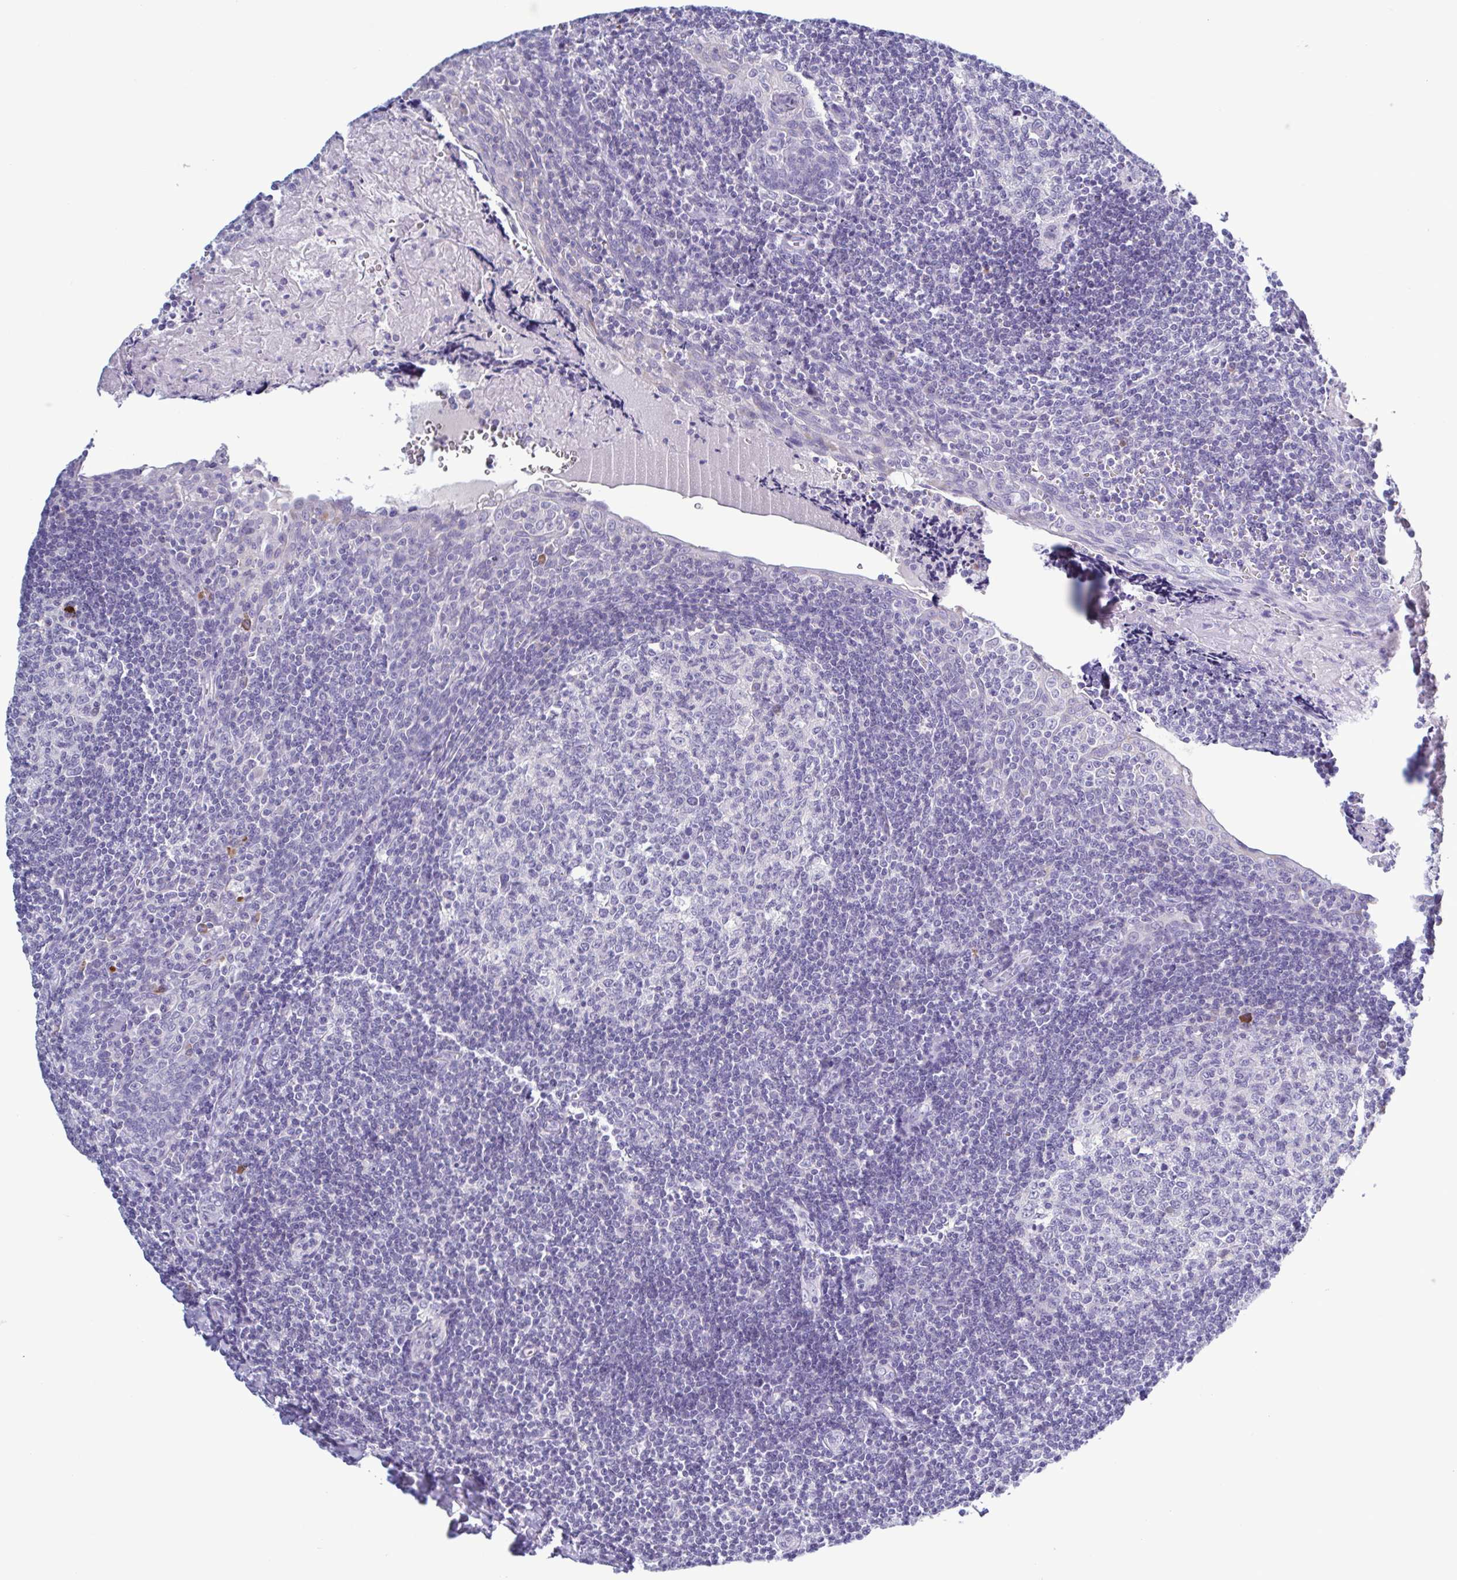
{"staining": {"intensity": "negative", "quantity": "none", "location": "none"}, "tissue": "tonsil", "cell_type": "Germinal center cells", "image_type": "normal", "snomed": [{"axis": "morphology", "description": "Normal tissue, NOS"}, {"axis": "morphology", "description": "Inflammation, NOS"}, {"axis": "topography", "description": "Tonsil"}], "caption": "Image shows no significant protein staining in germinal center cells of normal tonsil.", "gene": "INAFM1", "patient": {"sex": "female", "age": 31}}